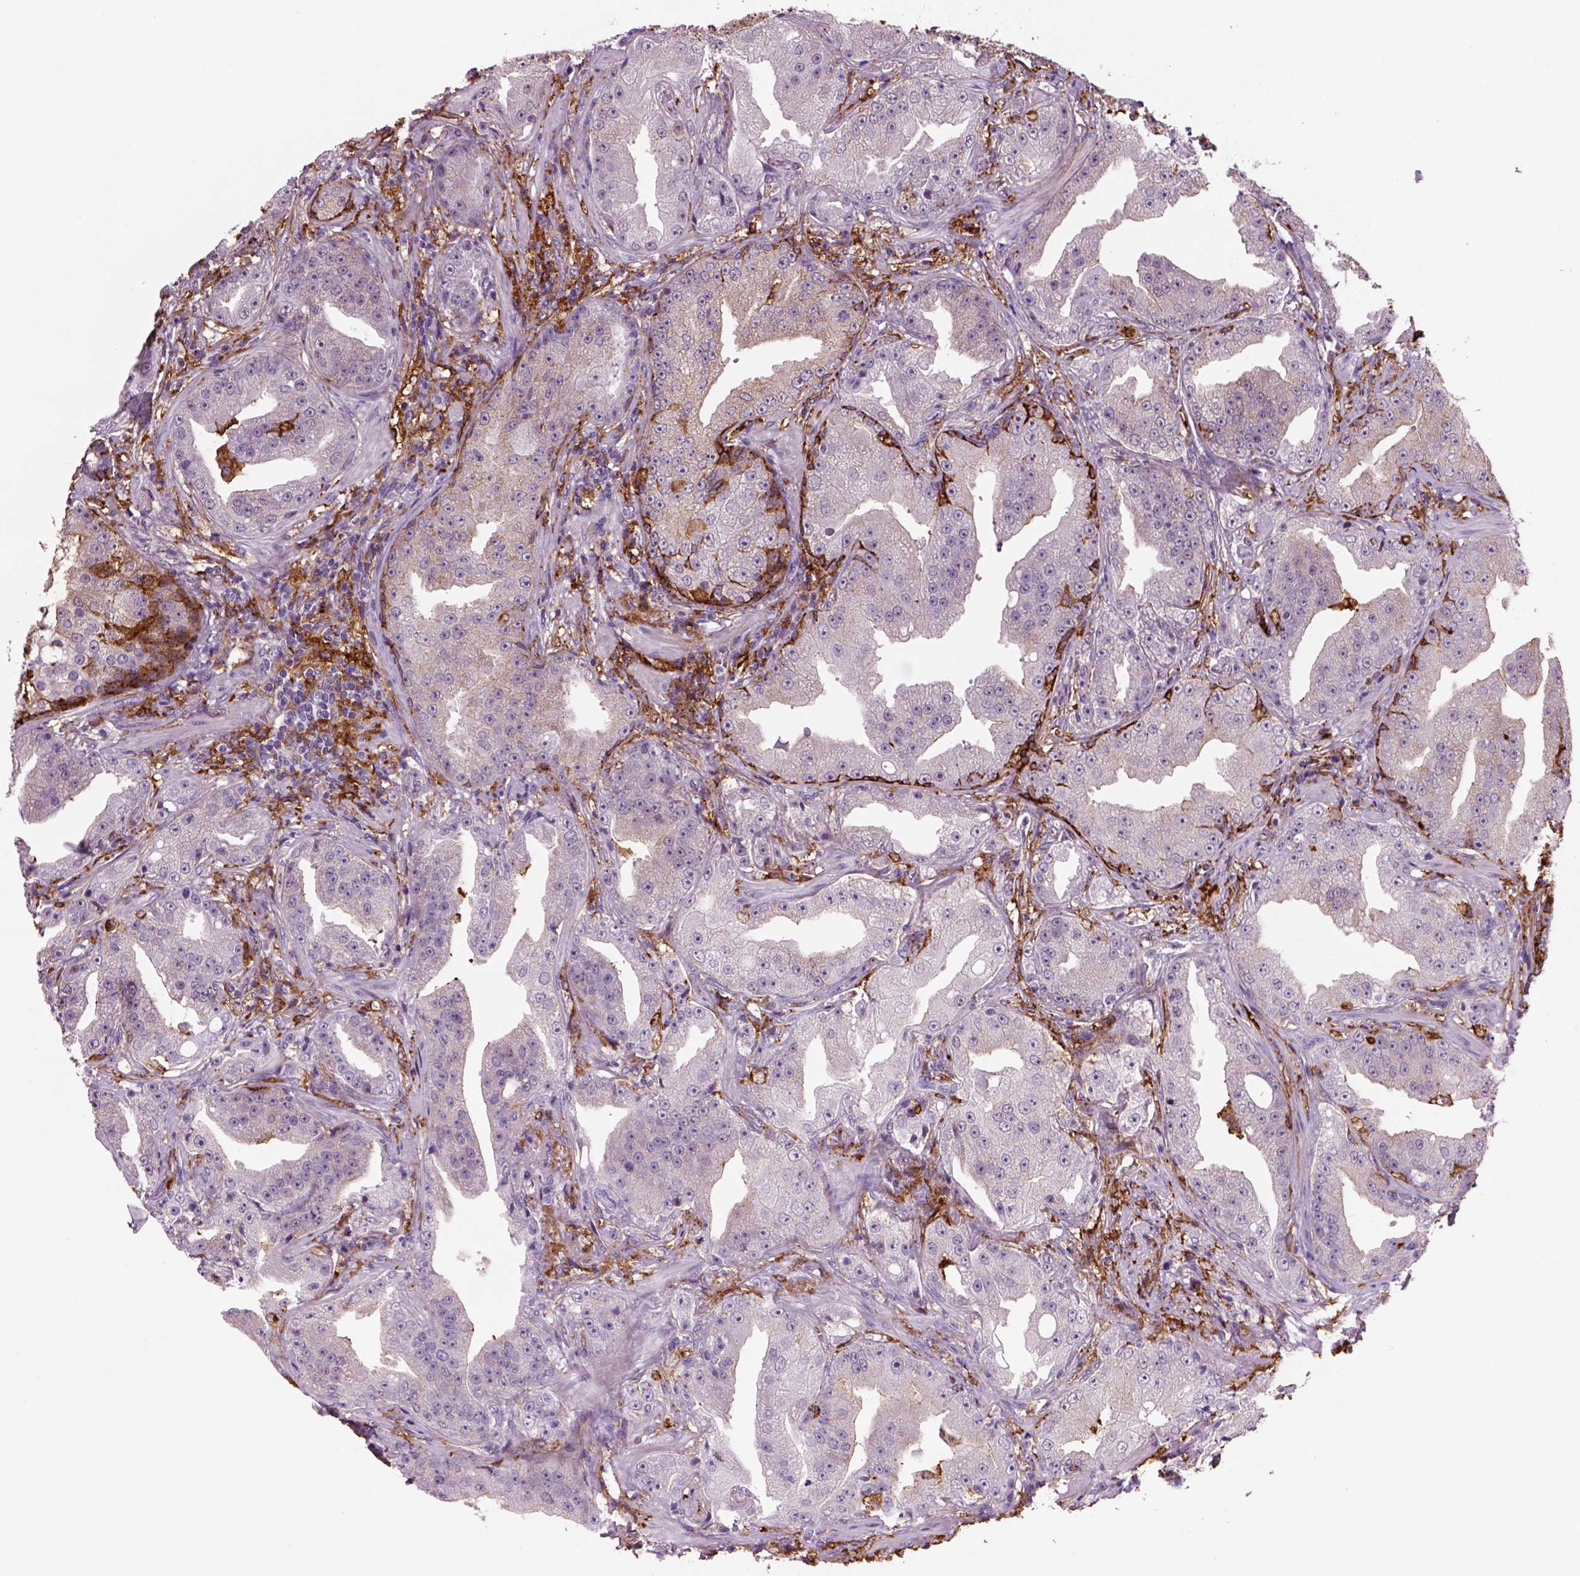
{"staining": {"intensity": "weak", "quantity": "<25%", "location": "cytoplasmic/membranous"}, "tissue": "prostate cancer", "cell_type": "Tumor cells", "image_type": "cancer", "snomed": [{"axis": "morphology", "description": "Adenocarcinoma, Low grade"}, {"axis": "topography", "description": "Prostate"}], "caption": "Human prostate cancer stained for a protein using immunohistochemistry (IHC) exhibits no staining in tumor cells.", "gene": "MARCKS", "patient": {"sex": "male", "age": 62}}